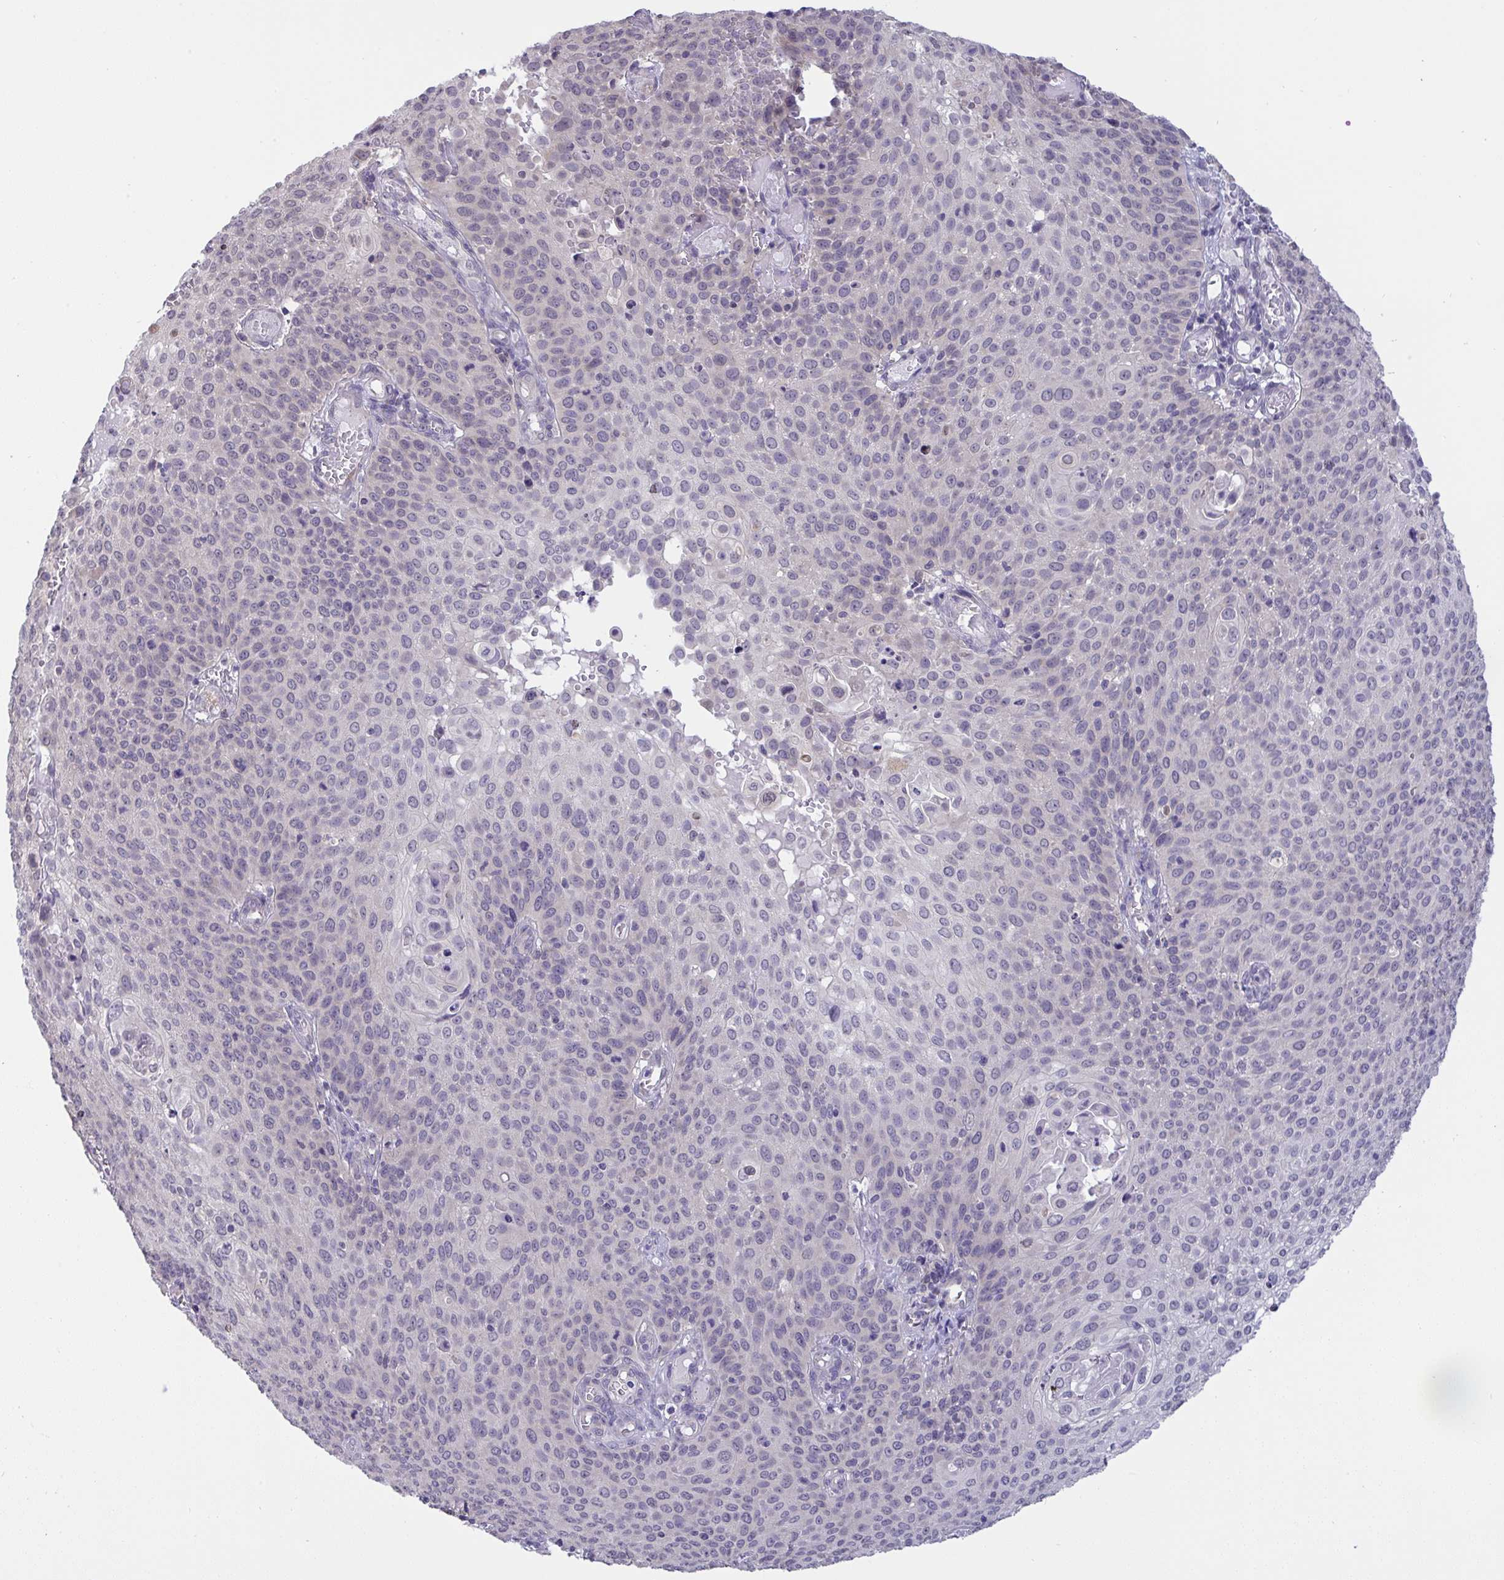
{"staining": {"intensity": "negative", "quantity": "none", "location": "none"}, "tissue": "cervical cancer", "cell_type": "Tumor cells", "image_type": "cancer", "snomed": [{"axis": "morphology", "description": "Squamous cell carcinoma, NOS"}, {"axis": "topography", "description": "Cervix"}], "caption": "Cervical cancer was stained to show a protein in brown. There is no significant expression in tumor cells.", "gene": "TMEM41A", "patient": {"sex": "female", "age": 65}}